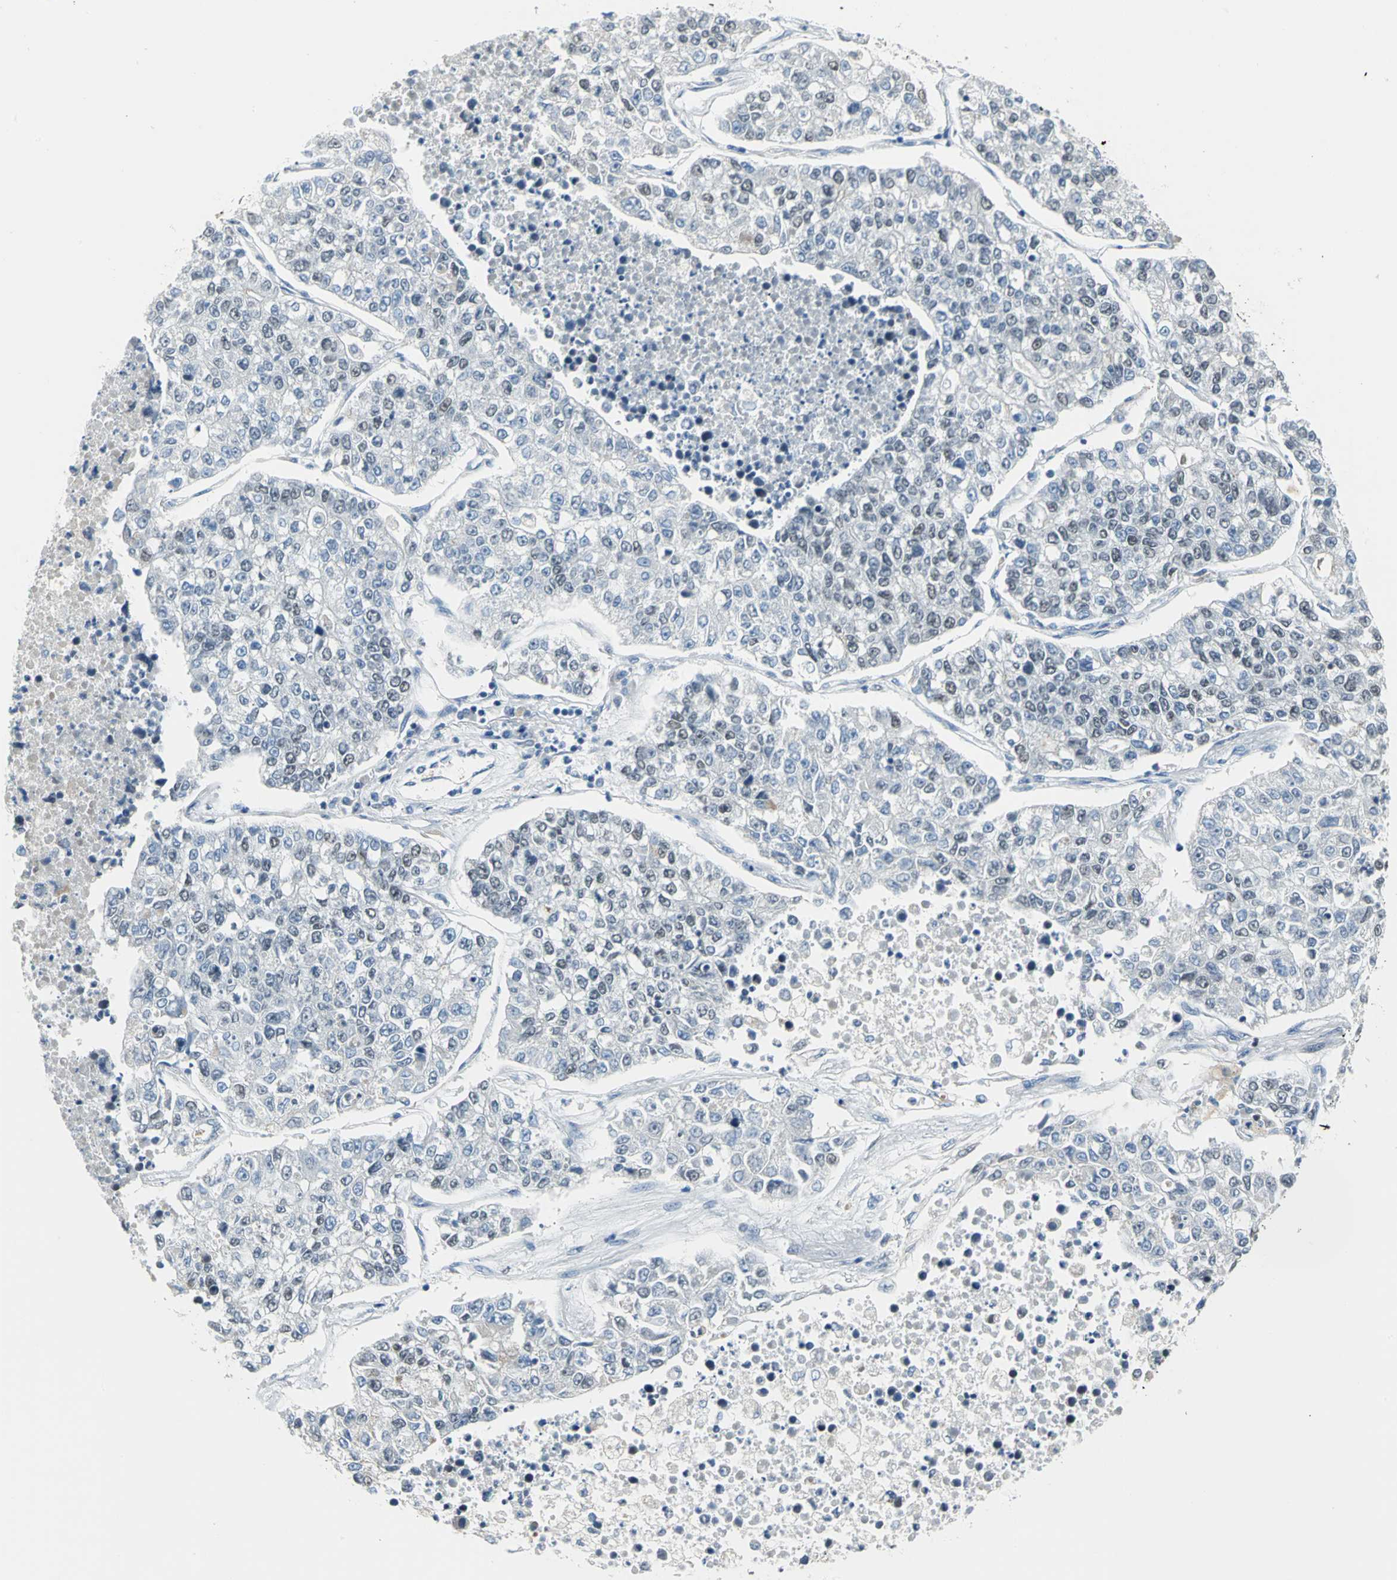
{"staining": {"intensity": "moderate", "quantity": "<25%", "location": "nuclear"}, "tissue": "lung cancer", "cell_type": "Tumor cells", "image_type": "cancer", "snomed": [{"axis": "morphology", "description": "Adenocarcinoma, NOS"}, {"axis": "topography", "description": "Lung"}], "caption": "Protein staining displays moderate nuclear expression in about <25% of tumor cells in lung cancer (adenocarcinoma). The protein is stained brown, and the nuclei are stained in blue (DAB IHC with brightfield microscopy, high magnification).", "gene": "MCM3", "patient": {"sex": "male", "age": 49}}